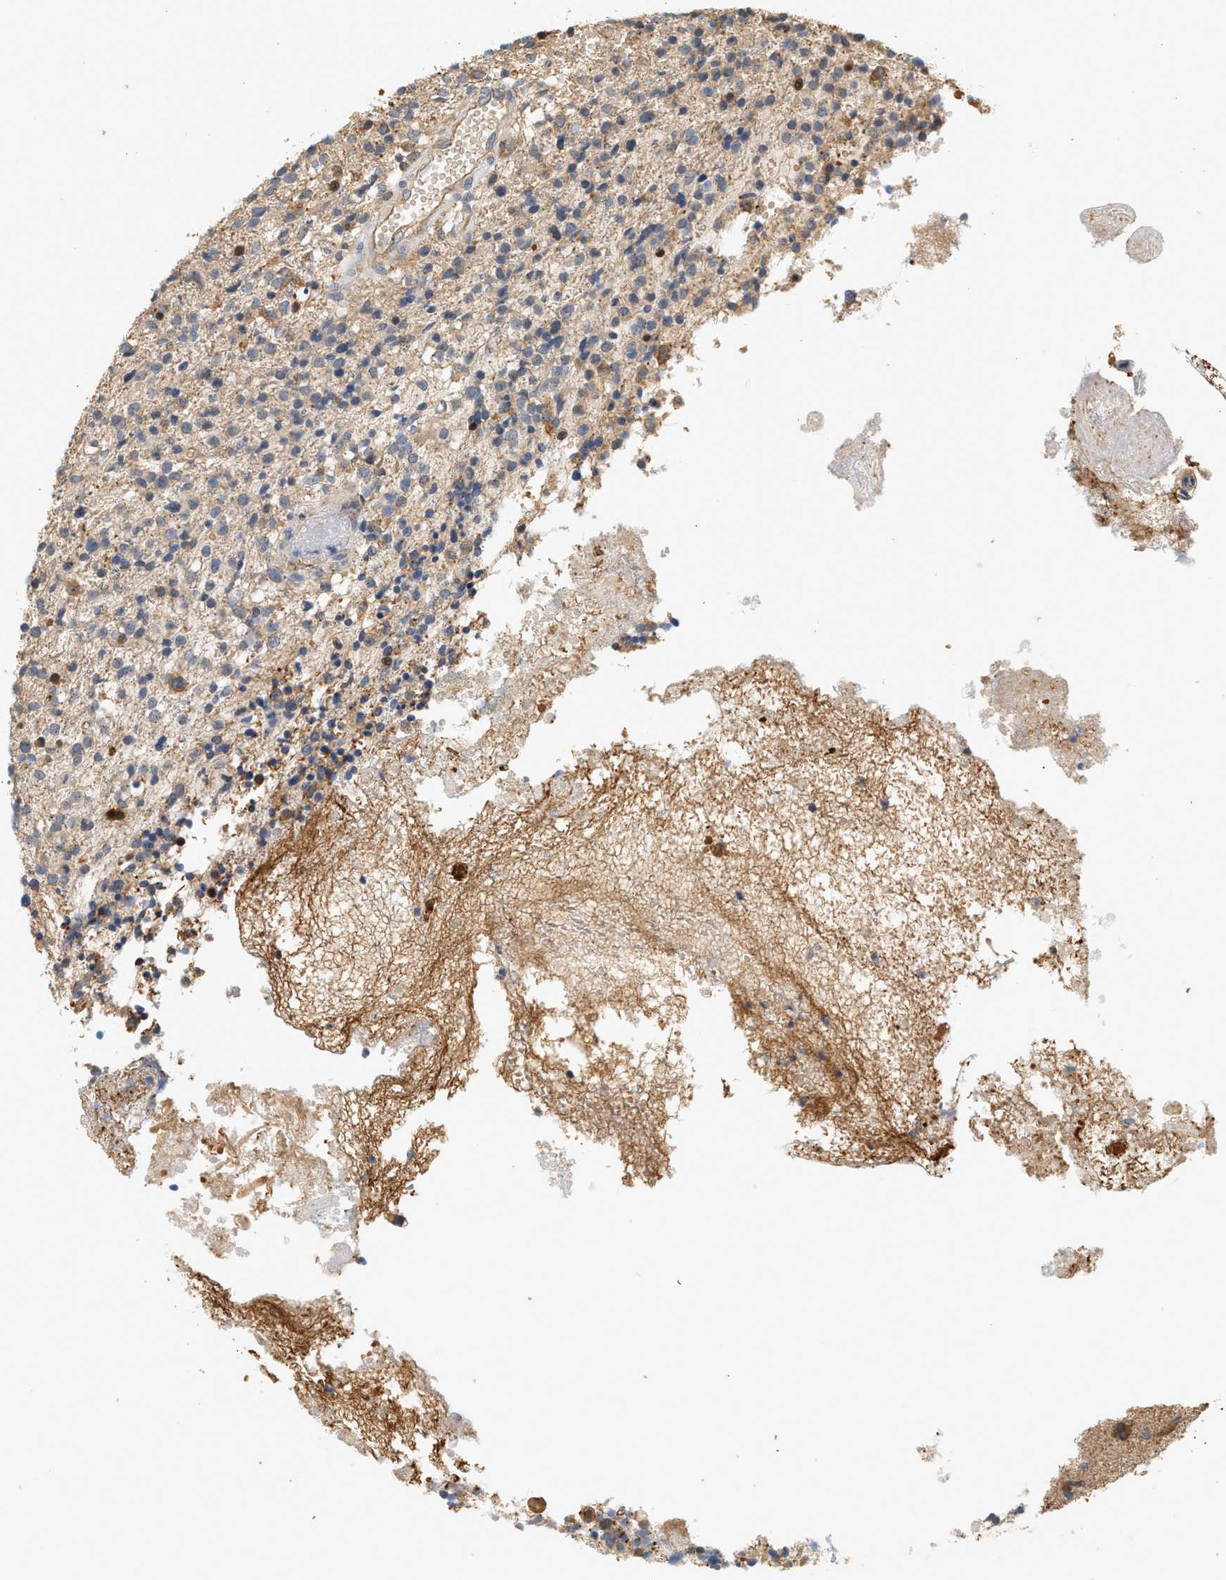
{"staining": {"intensity": "weak", "quantity": "25%-75%", "location": "cytoplasmic/membranous"}, "tissue": "glioma", "cell_type": "Tumor cells", "image_type": "cancer", "snomed": [{"axis": "morphology", "description": "Glioma, malignant, High grade"}, {"axis": "topography", "description": "Brain"}], "caption": "A brown stain shows weak cytoplasmic/membranous positivity of a protein in human malignant glioma (high-grade) tumor cells.", "gene": "CTXN1", "patient": {"sex": "female", "age": 59}}